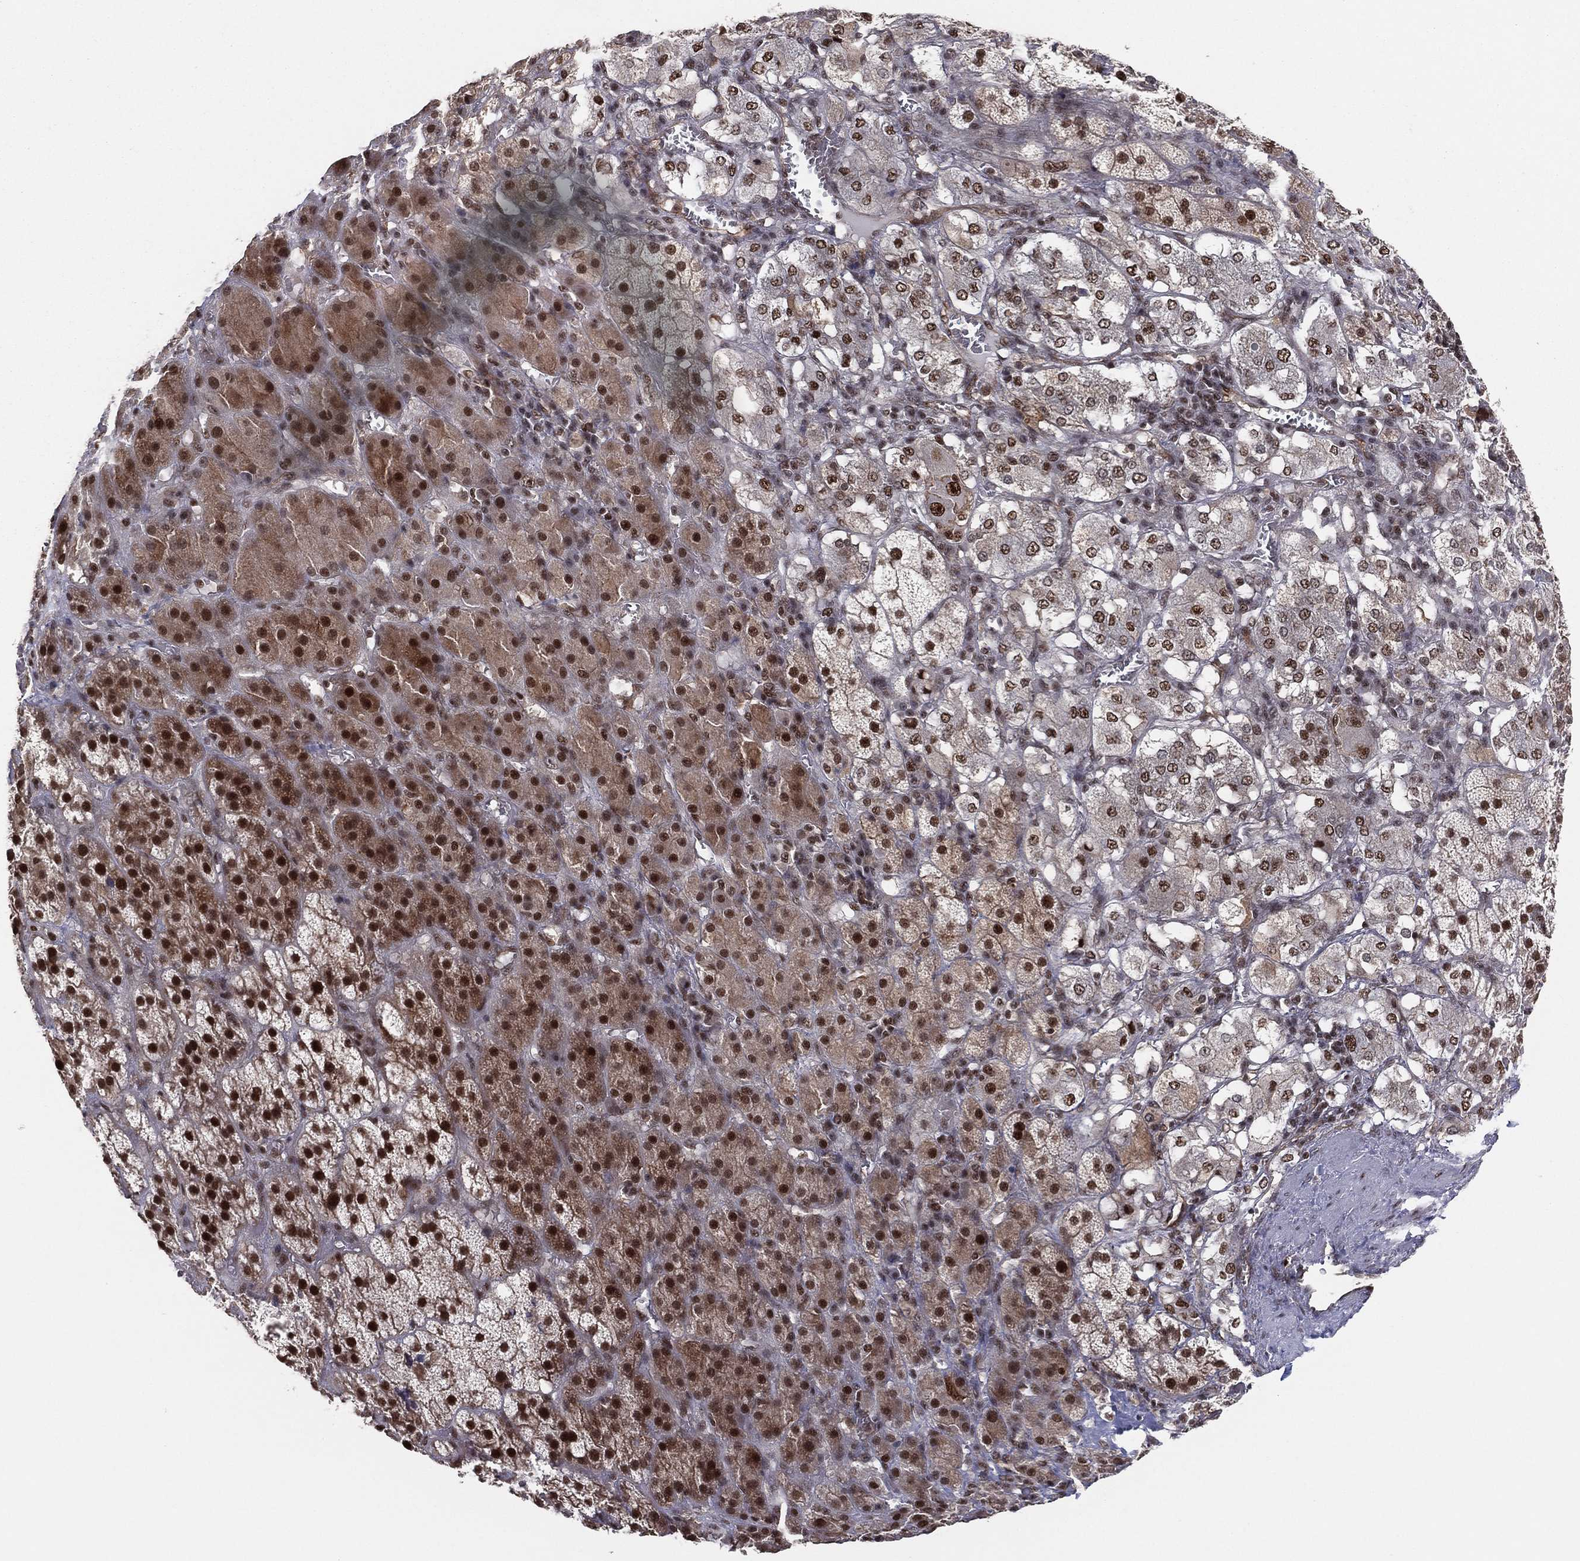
{"staining": {"intensity": "strong", "quantity": "25%-75%", "location": "nuclear"}, "tissue": "adrenal gland", "cell_type": "Glandular cells", "image_type": "normal", "snomed": [{"axis": "morphology", "description": "Normal tissue, NOS"}, {"axis": "topography", "description": "Adrenal gland"}], "caption": "A photomicrograph of human adrenal gland stained for a protein displays strong nuclear brown staining in glandular cells.", "gene": "GPALPP1", "patient": {"sex": "male", "age": 70}}